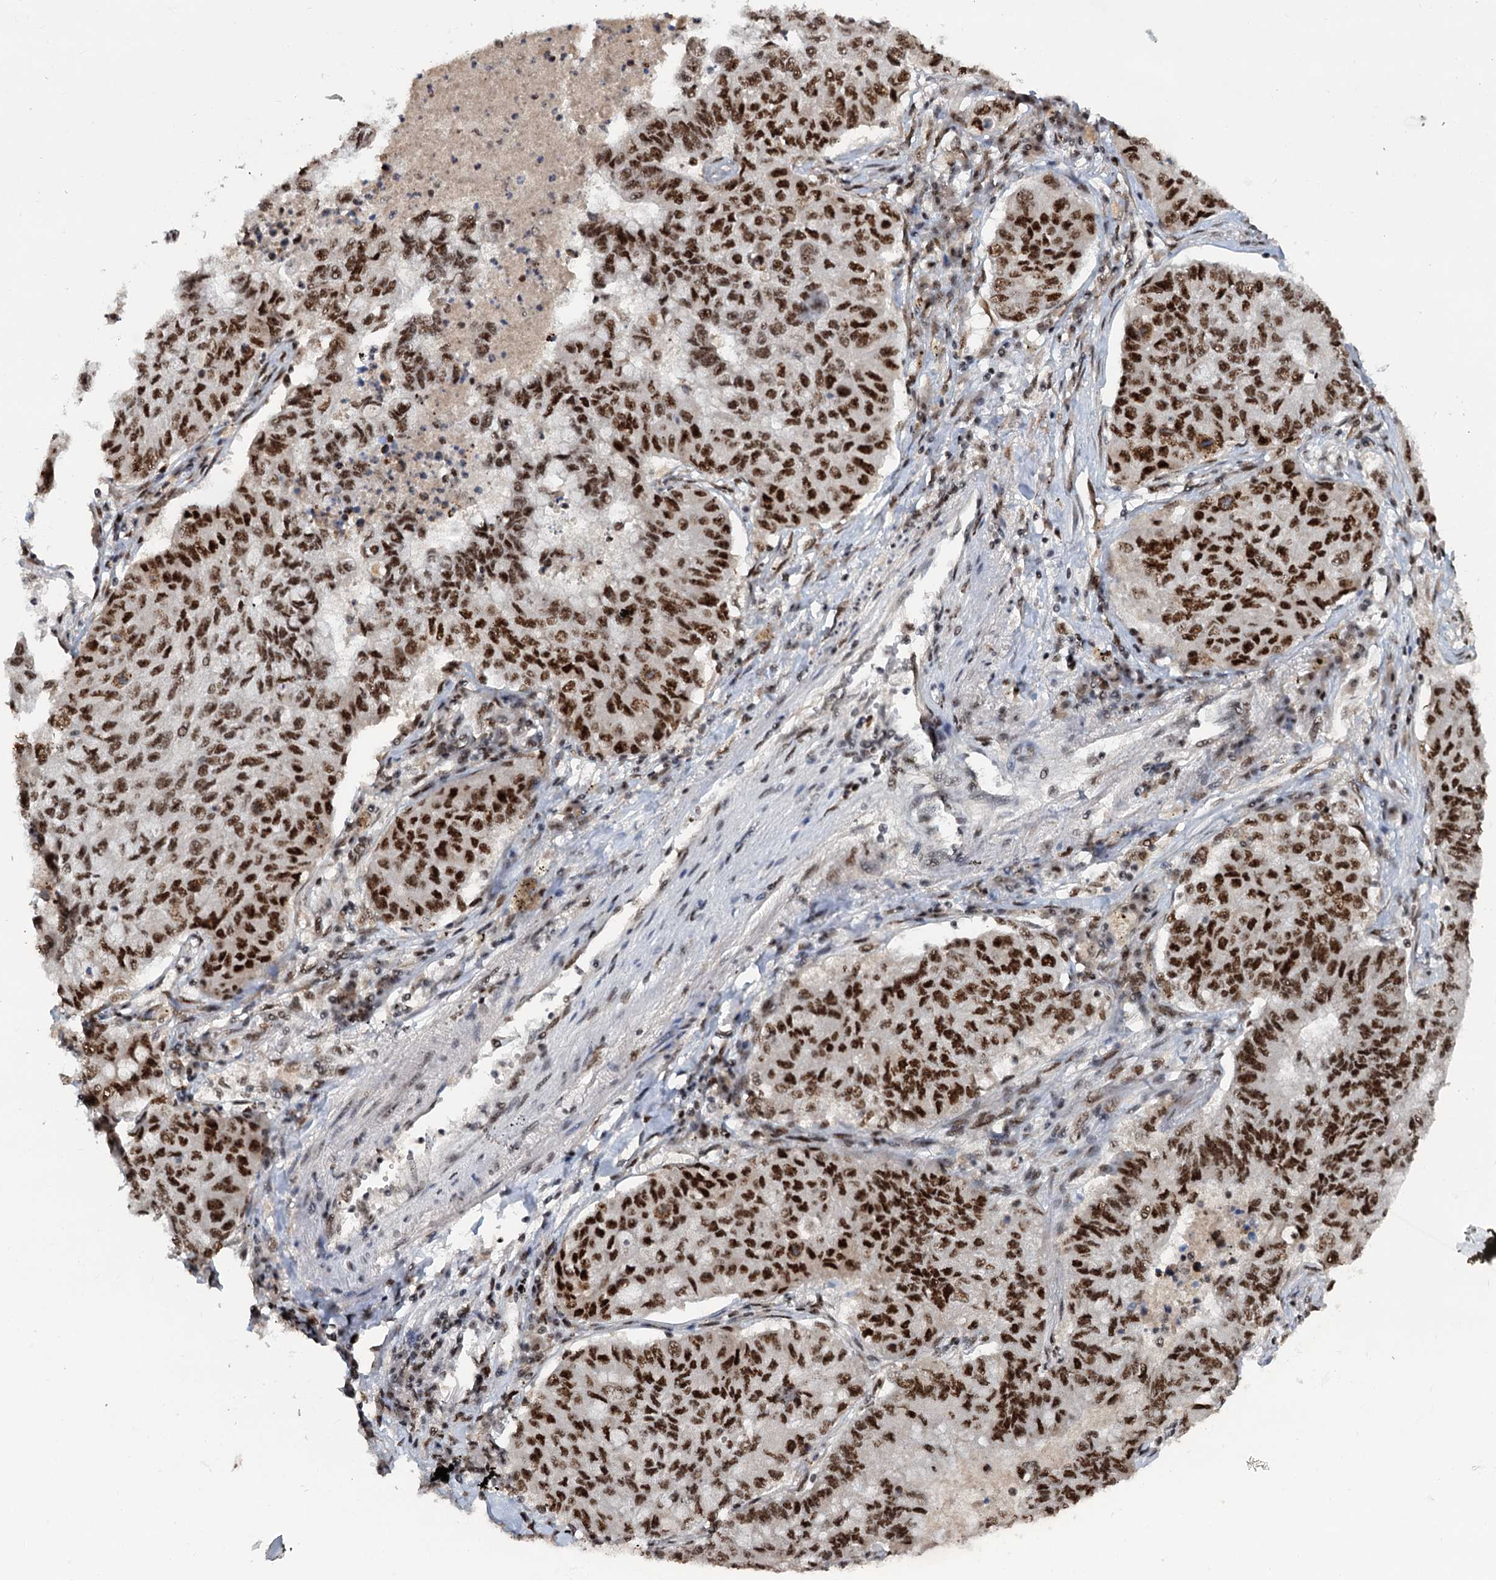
{"staining": {"intensity": "strong", "quantity": ">75%", "location": "nuclear"}, "tissue": "lung cancer", "cell_type": "Tumor cells", "image_type": "cancer", "snomed": [{"axis": "morphology", "description": "Squamous cell carcinoma, NOS"}, {"axis": "topography", "description": "Lung"}], "caption": "Immunohistochemistry (DAB (3,3'-diaminobenzidine)) staining of lung cancer shows strong nuclear protein staining in about >75% of tumor cells.", "gene": "WBP4", "patient": {"sex": "male", "age": 74}}